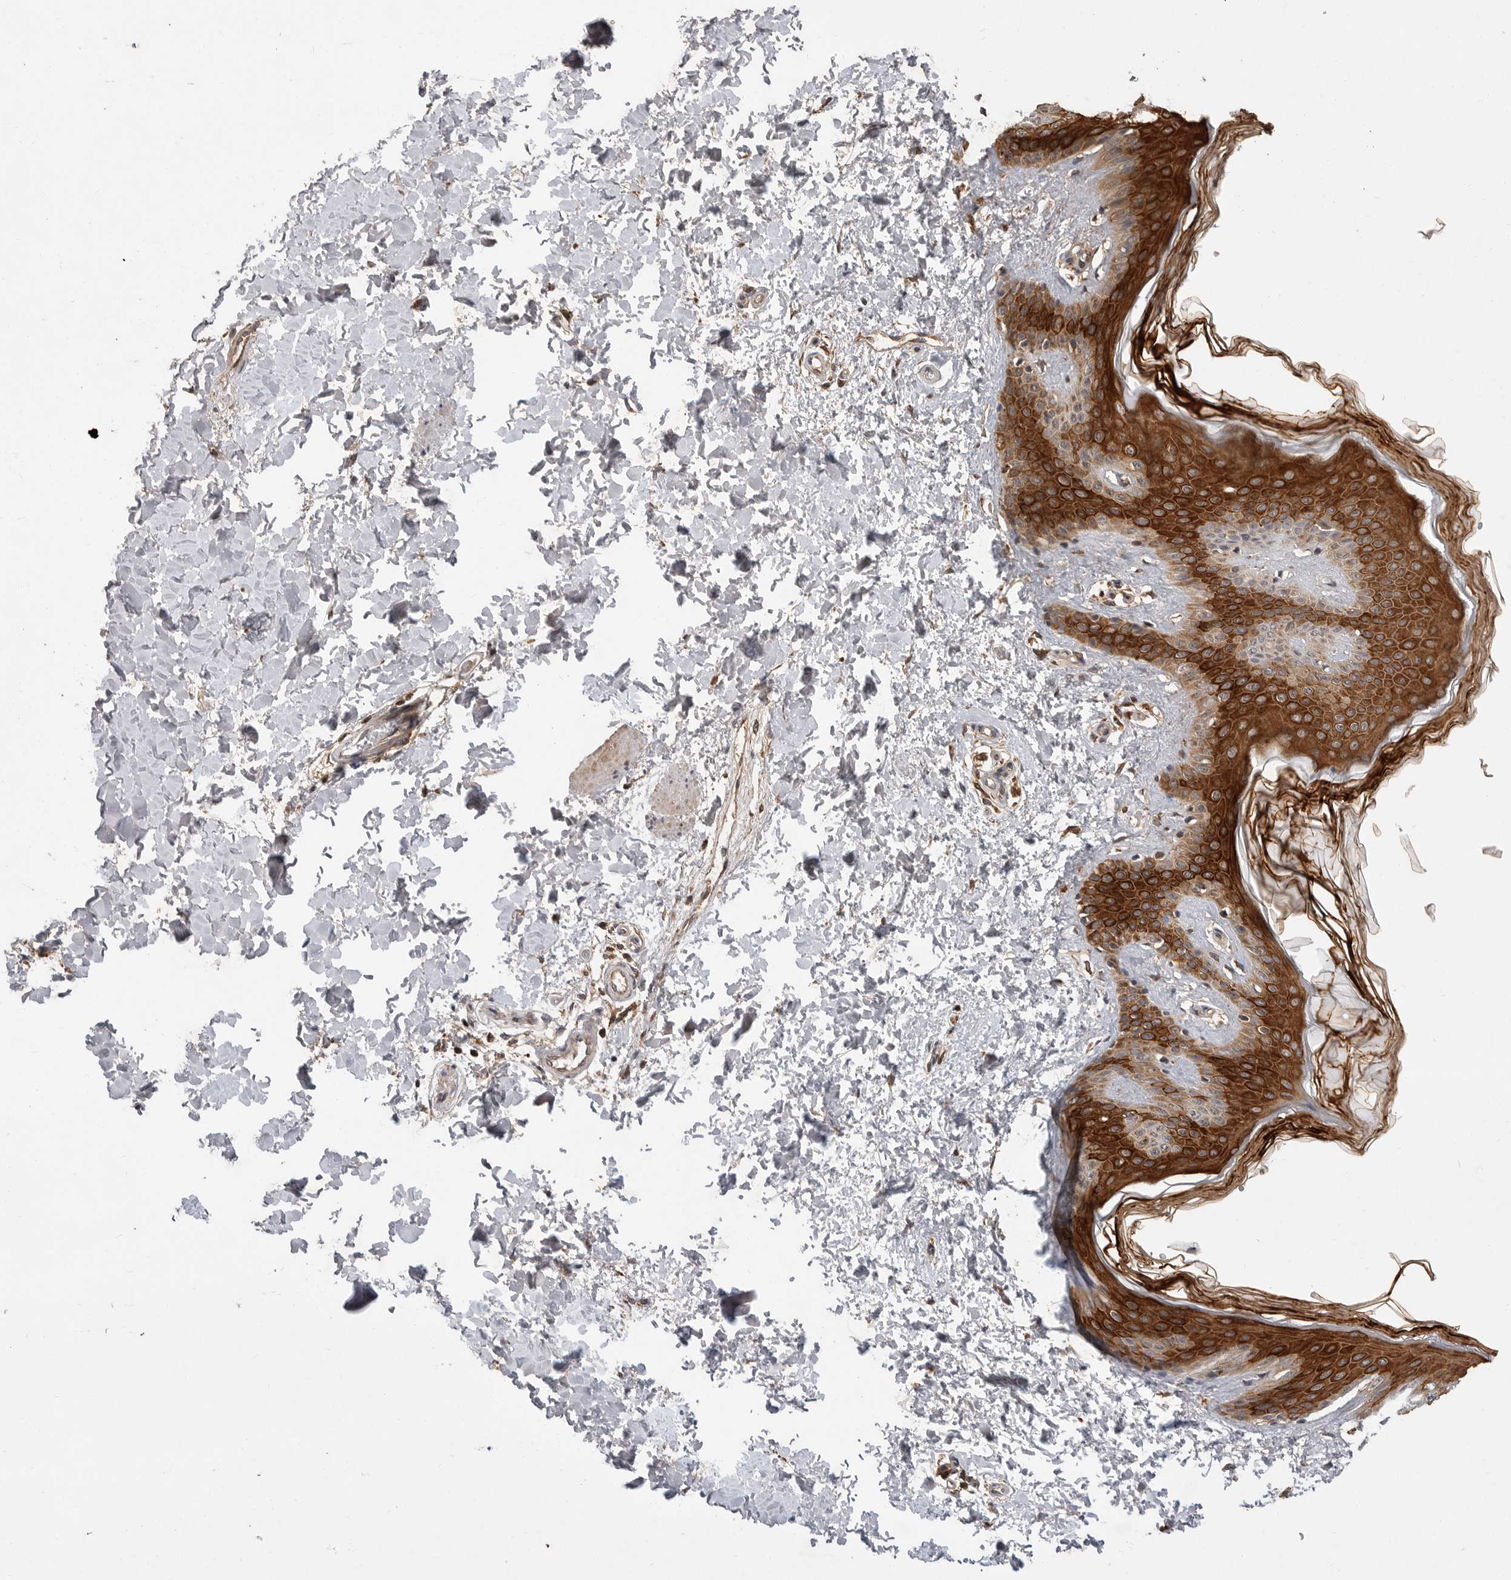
{"staining": {"intensity": "negative", "quantity": "none", "location": "none"}, "tissue": "skin", "cell_type": "Fibroblasts", "image_type": "normal", "snomed": [{"axis": "morphology", "description": "Normal tissue, NOS"}, {"axis": "morphology", "description": "Neoplasm, benign, NOS"}, {"axis": "topography", "description": "Skin"}, {"axis": "topography", "description": "Soft tissue"}], "caption": "A high-resolution image shows immunohistochemistry (IHC) staining of unremarkable skin, which demonstrates no significant staining in fibroblasts. Nuclei are stained in blue.", "gene": "KYAT3", "patient": {"sex": "male", "age": 26}}